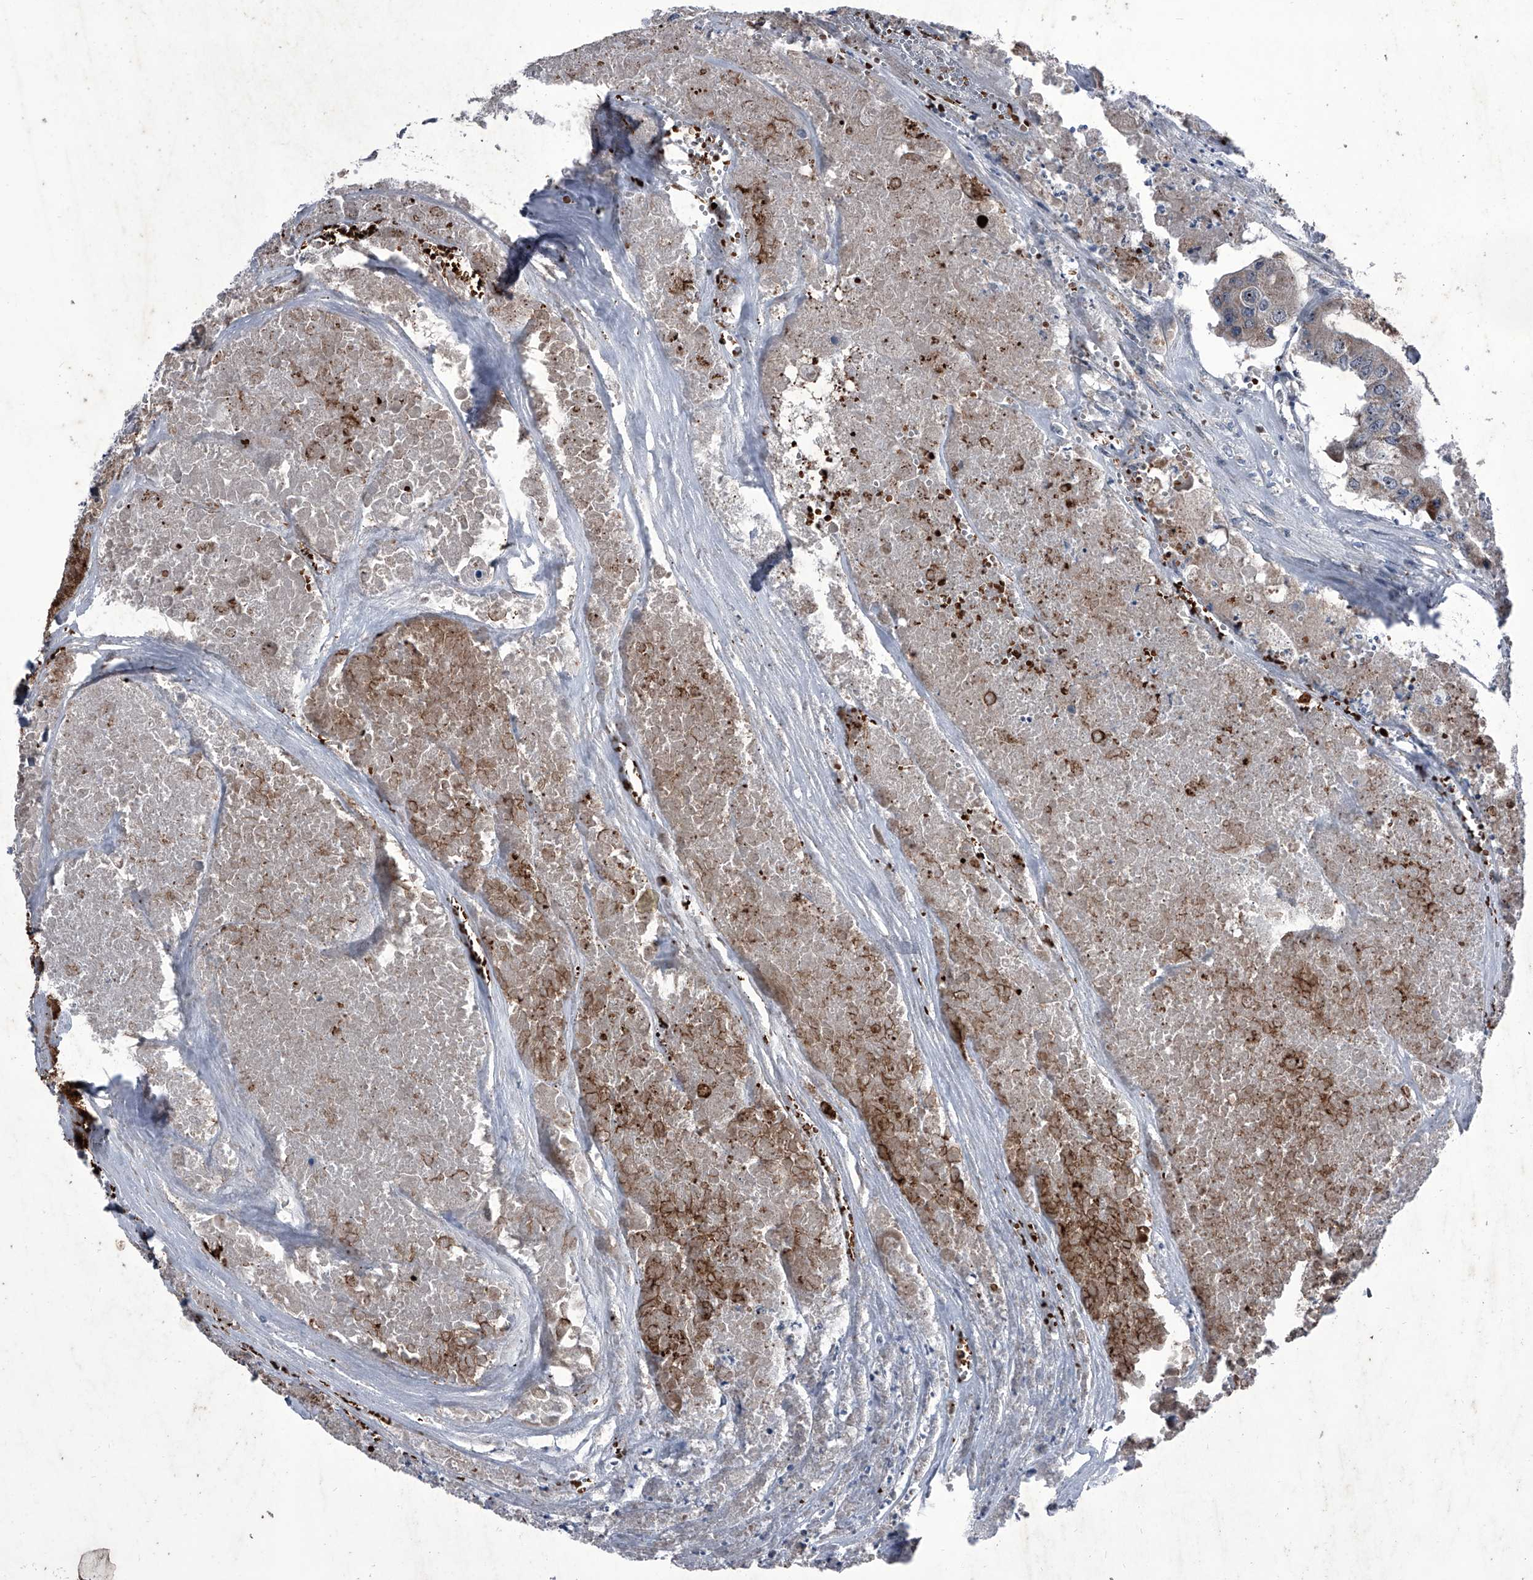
{"staining": {"intensity": "weak", "quantity": "<25%", "location": "cytoplasmic/membranous"}, "tissue": "colorectal cancer", "cell_type": "Tumor cells", "image_type": "cancer", "snomed": [{"axis": "morphology", "description": "Adenocarcinoma, NOS"}, {"axis": "topography", "description": "Colon"}], "caption": "Immunohistochemistry (IHC) image of human colorectal adenocarcinoma stained for a protein (brown), which displays no staining in tumor cells.", "gene": "CEP85L", "patient": {"sex": "male", "age": 77}}